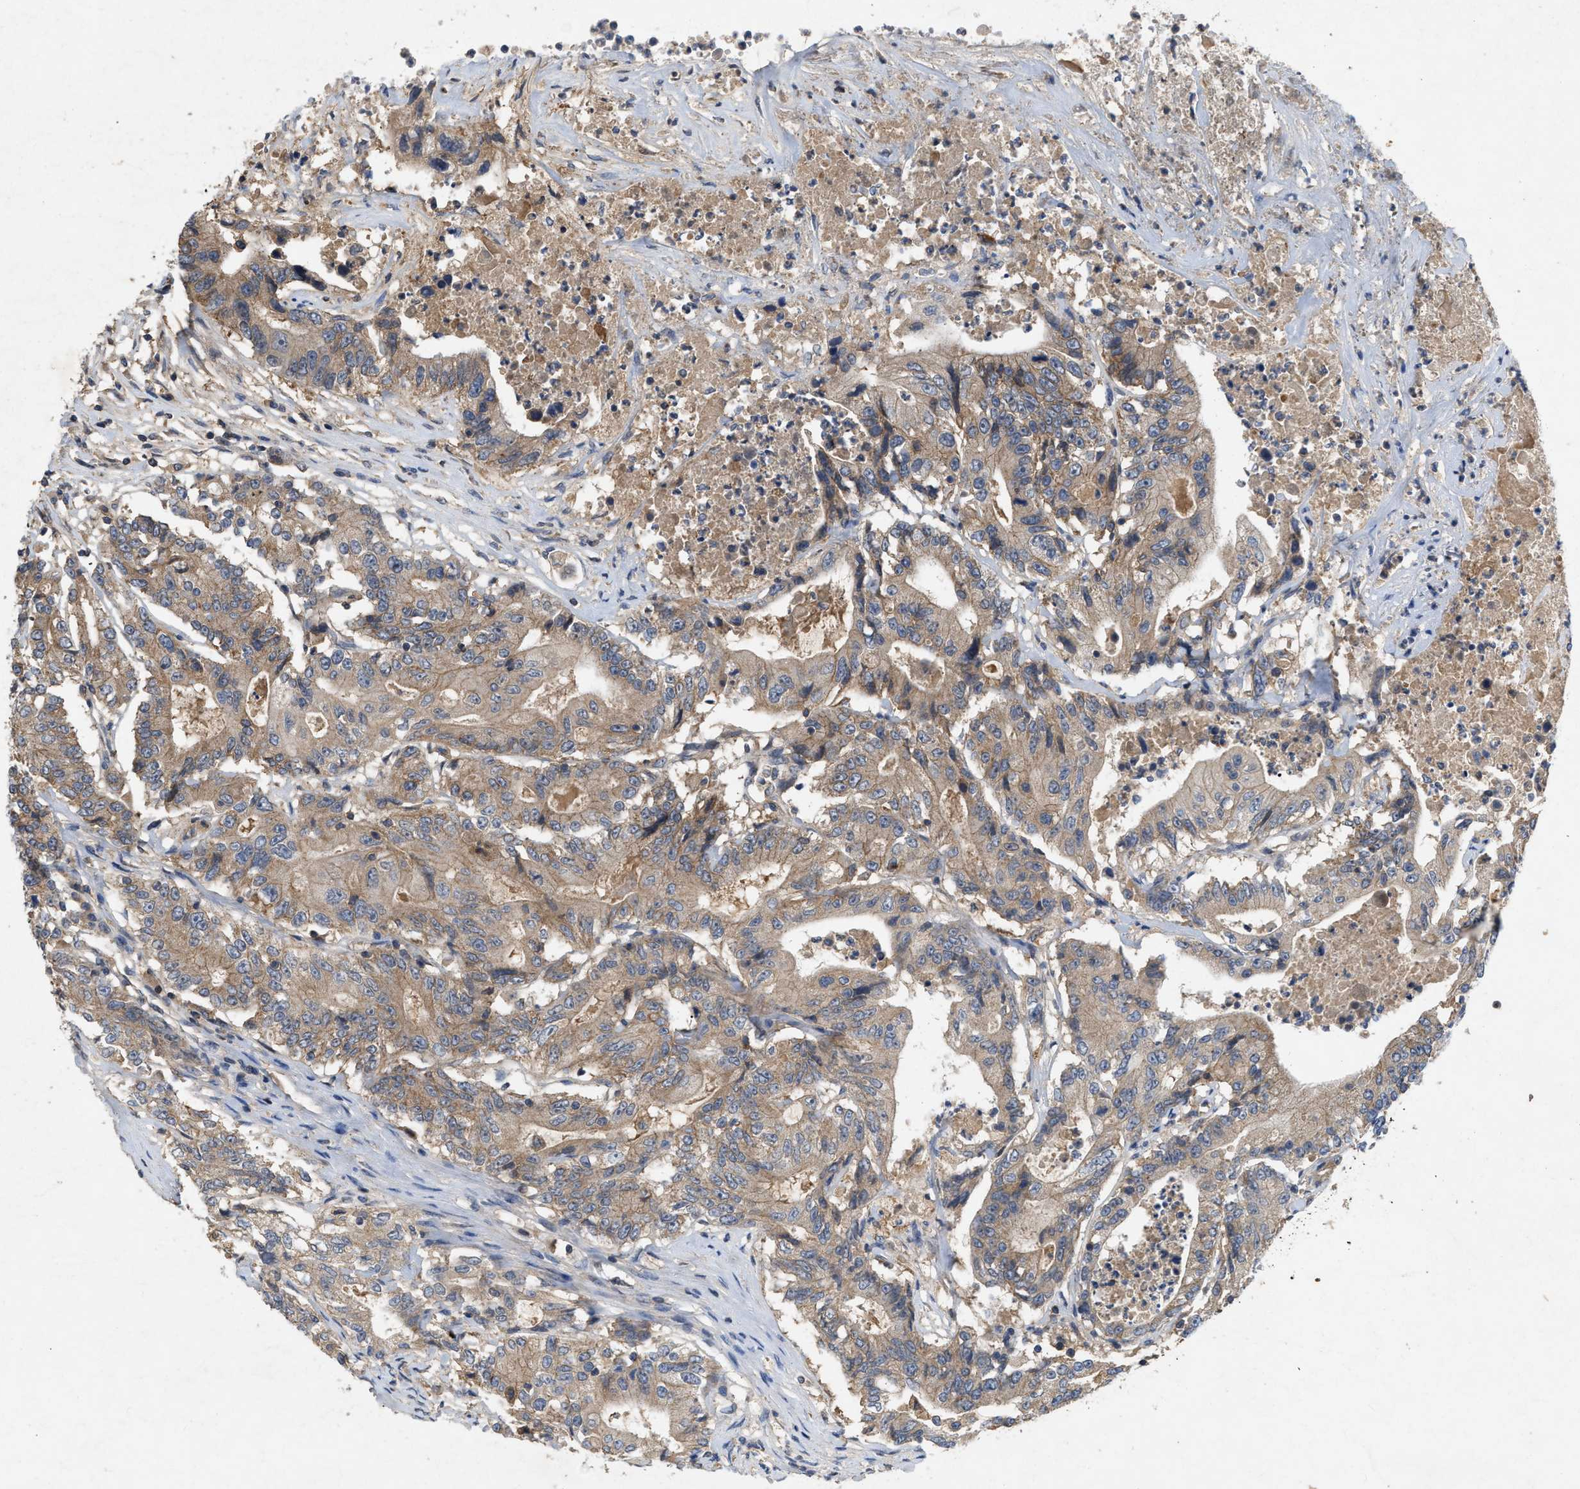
{"staining": {"intensity": "weak", "quantity": ">75%", "location": "cytoplasmic/membranous"}, "tissue": "colorectal cancer", "cell_type": "Tumor cells", "image_type": "cancer", "snomed": [{"axis": "morphology", "description": "Adenocarcinoma, NOS"}, {"axis": "topography", "description": "Colon"}], "caption": "The image displays immunohistochemical staining of adenocarcinoma (colorectal). There is weak cytoplasmic/membranous staining is identified in about >75% of tumor cells.", "gene": "LPAR2", "patient": {"sex": "female", "age": 77}}